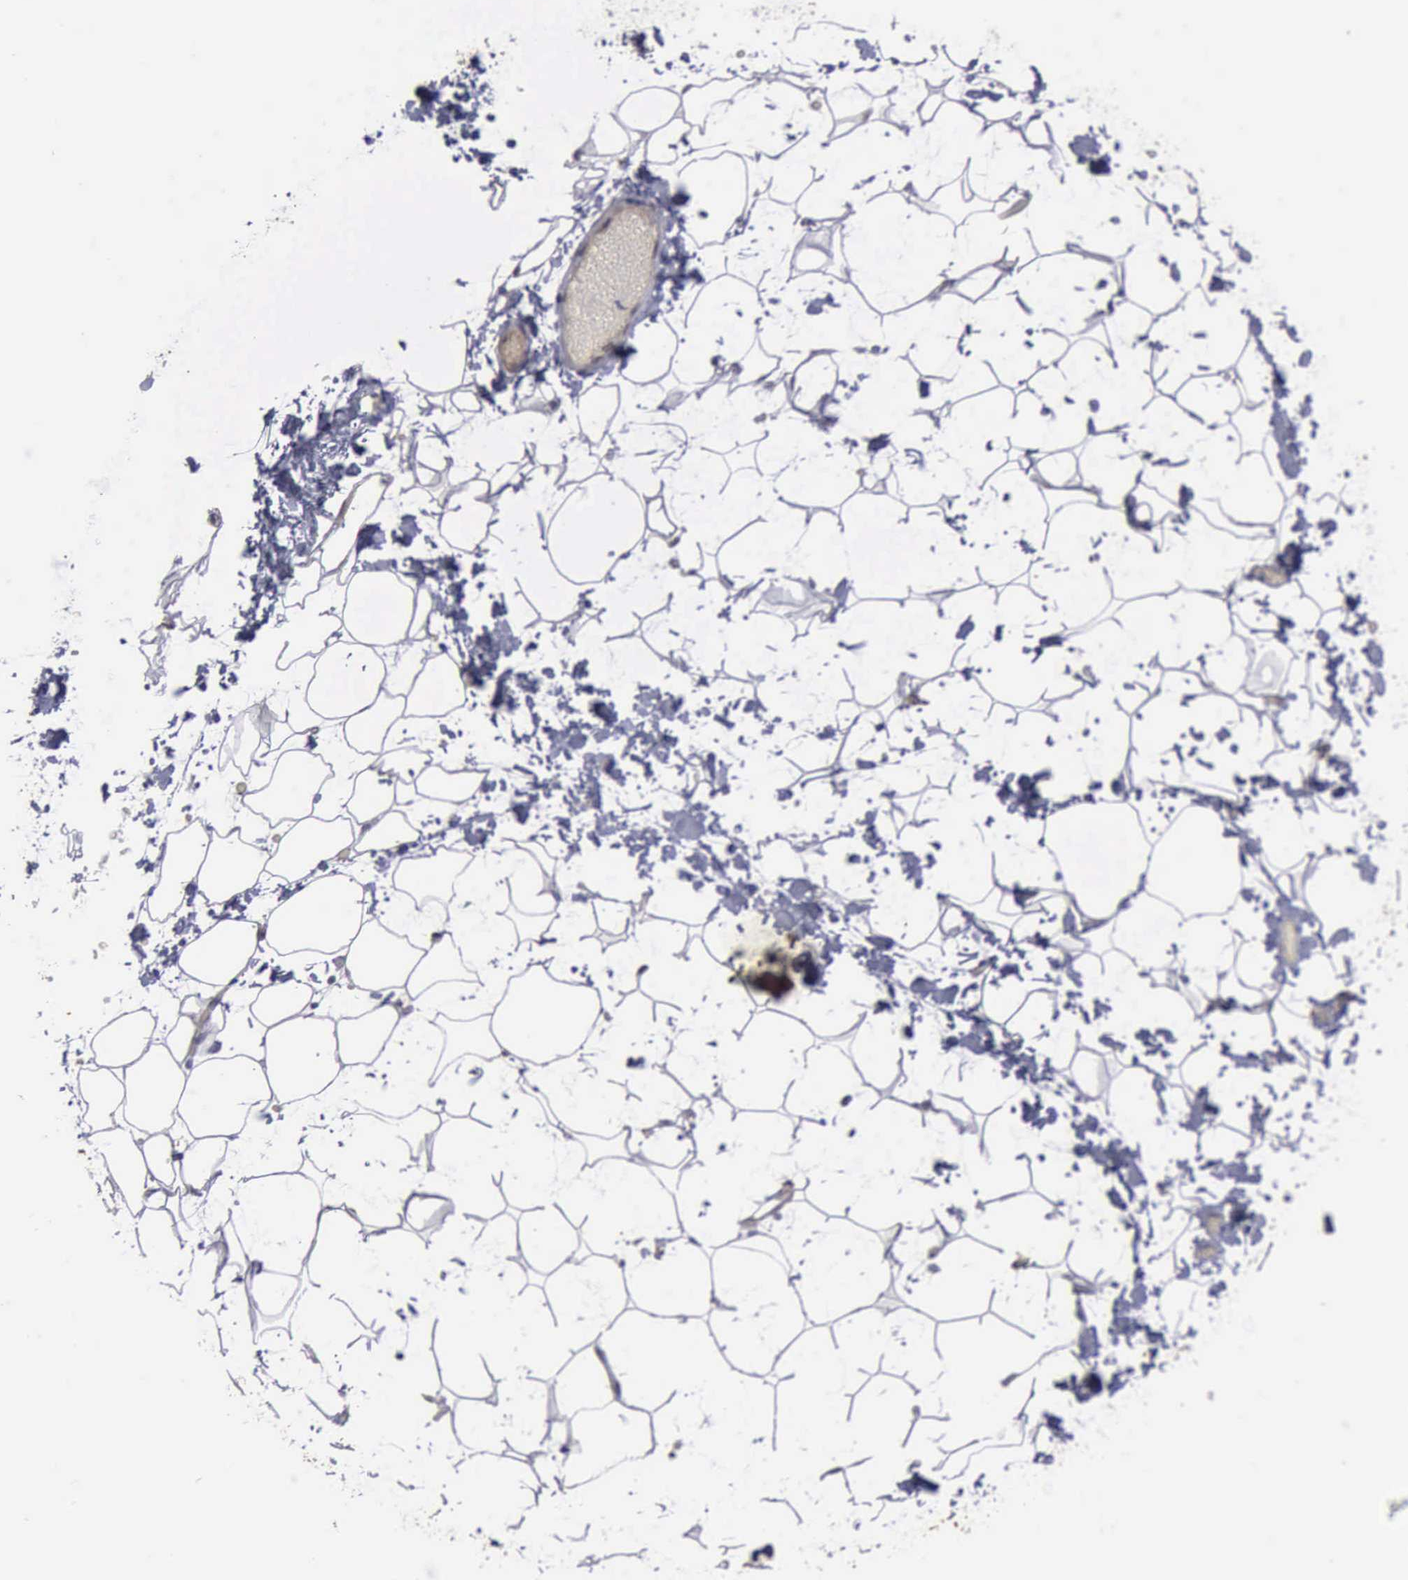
{"staining": {"intensity": "weak", "quantity": ">75%", "location": "cytoplasmic/membranous"}, "tissue": "adipose tissue", "cell_type": "Adipocytes", "image_type": "normal", "snomed": [{"axis": "morphology", "description": "Normal tissue, NOS"}, {"axis": "morphology", "description": "Fibrosis, NOS"}, {"axis": "topography", "description": "Breast"}], "caption": "Immunohistochemical staining of benign human adipose tissue displays low levels of weak cytoplasmic/membranous positivity in about >75% of adipocytes. (DAB (3,3'-diaminobenzidine) IHC, brown staining for protein, blue staining for nuclei).", "gene": "MMP9", "patient": {"sex": "female", "age": 24}}